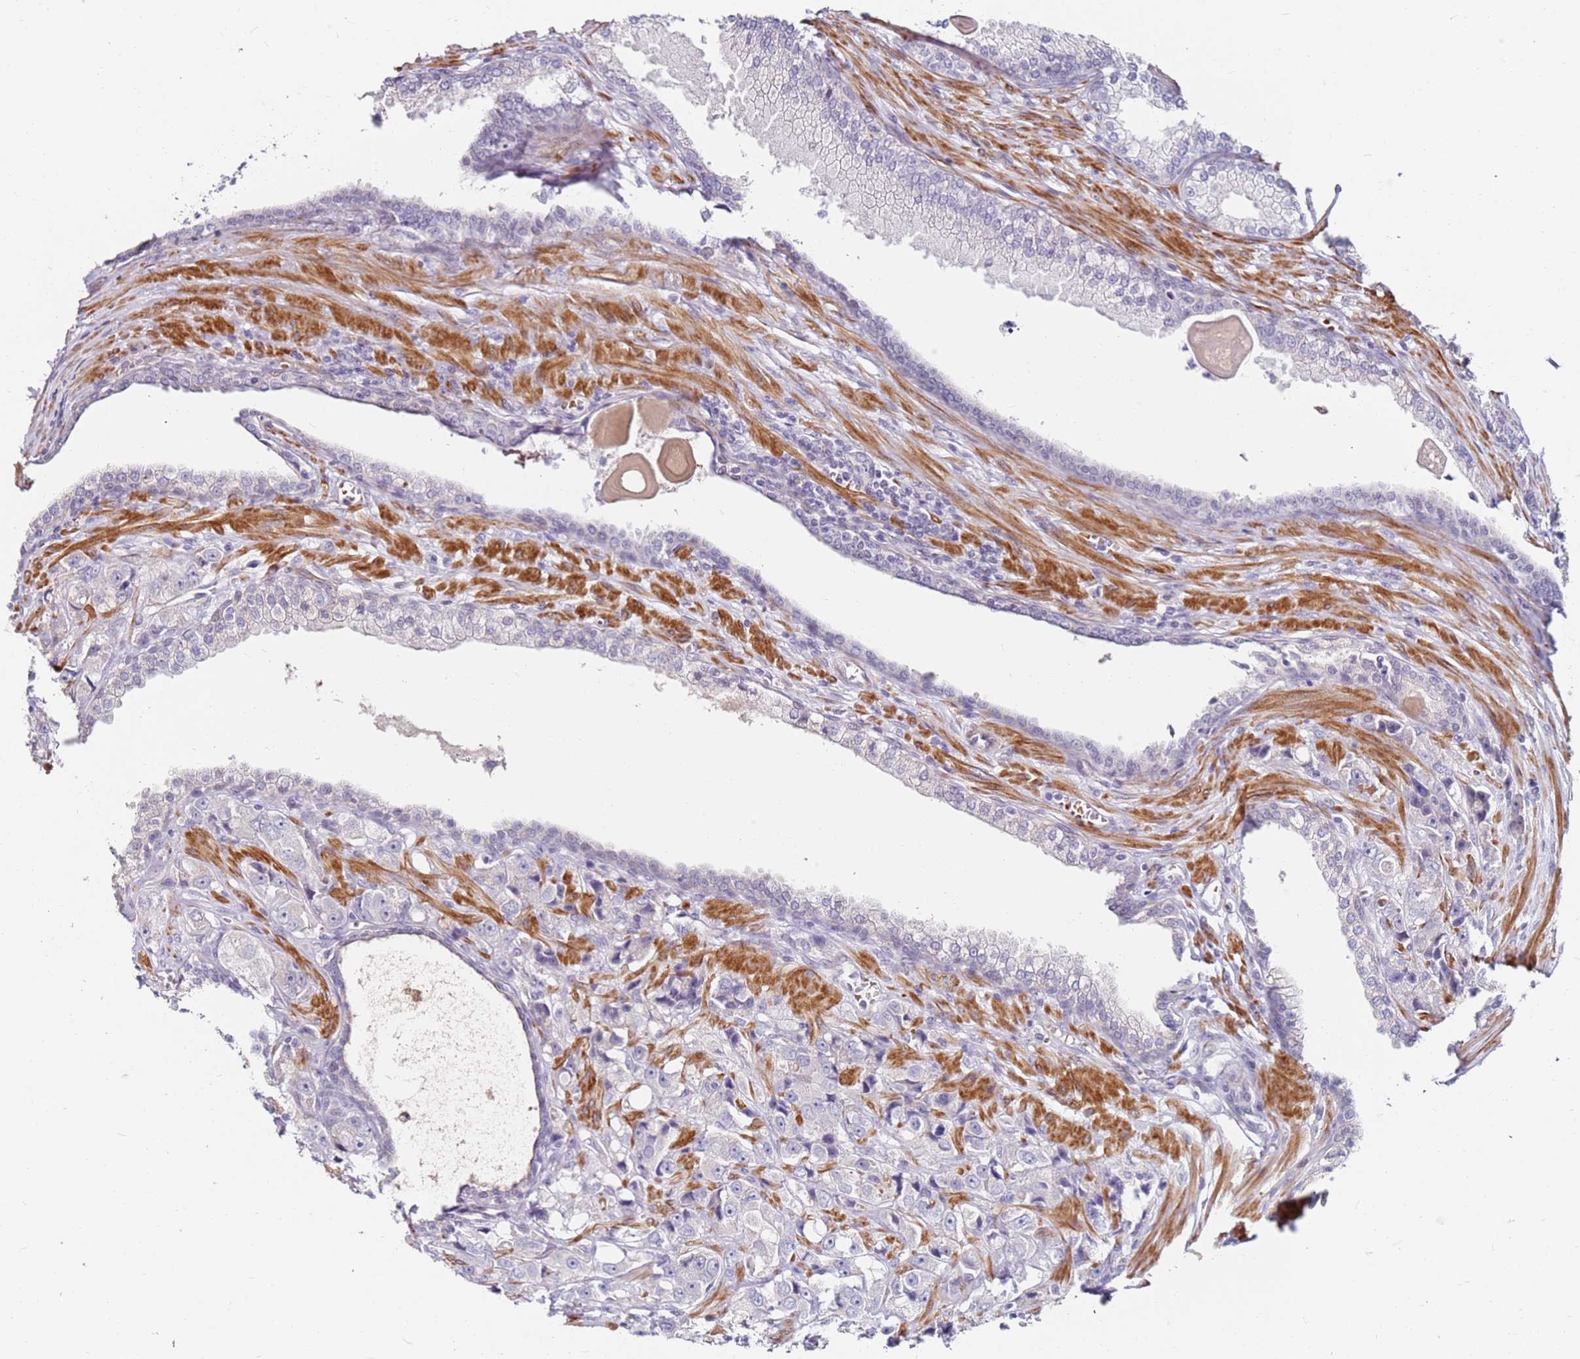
{"staining": {"intensity": "negative", "quantity": "none", "location": "none"}, "tissue": "prostate cancer", "cell_type": "Tumor cells", "image_type": "cancer", "snomed": [{"axis": "morphology", "description": "Adenocarcinoma, High grade"}, {"axis": "topography", "description": "Prostate"}], "caption": "Immunohistochemical staining of human high-grade adenocarcinoma (prostate) demonstrates no significant staining in tumor cells.", "gene": "RARS2", "patient": {"sex": "male", "age": 74}}